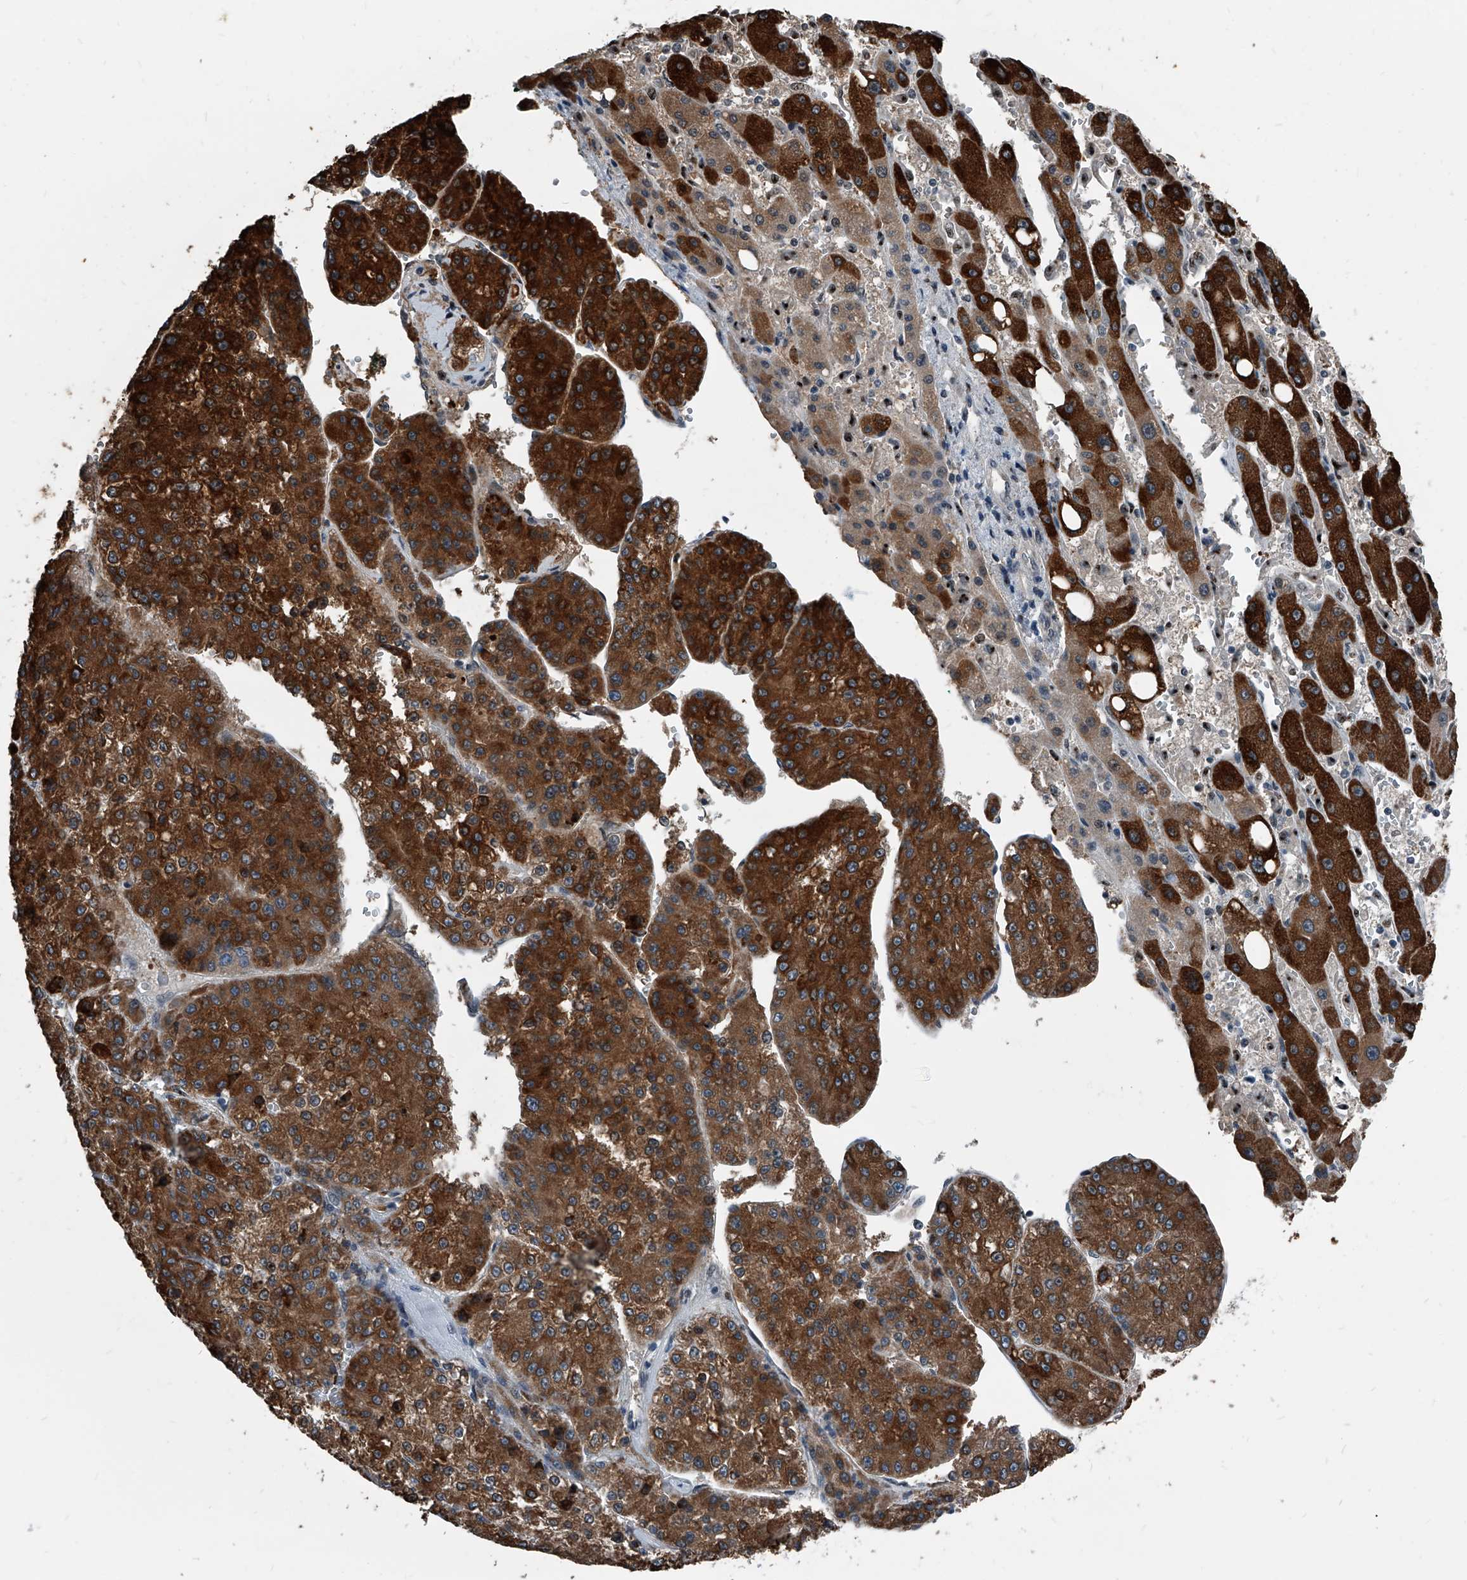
{"staining": {"intensity": "strong", "quantity": ">75%", "location": "cytoplasmic/membranous"}, "tissue": "liver cancer", "cell_type": "Tumor cells", "image_type": "cancer", "snomed": [{"axis": "morphology", "description": "Carcinoma, Hepatocellular, NOS"}, {"axis": "topography", "description": "Liver"}], "caption": "Immunohistochemistry (IHC) image of neoplastic tissue: human hepatocellular carcinoma (liver) stained using immunohistochemistry (IHC) reveals high levels of strong protein expression localized specifically in the cytoplasmic/membranous of tumor cells, appearing as a cytoplasmic/membranous brown color.", "gene": "MEN1", "patient": {"sex": "female", "age": 73}}